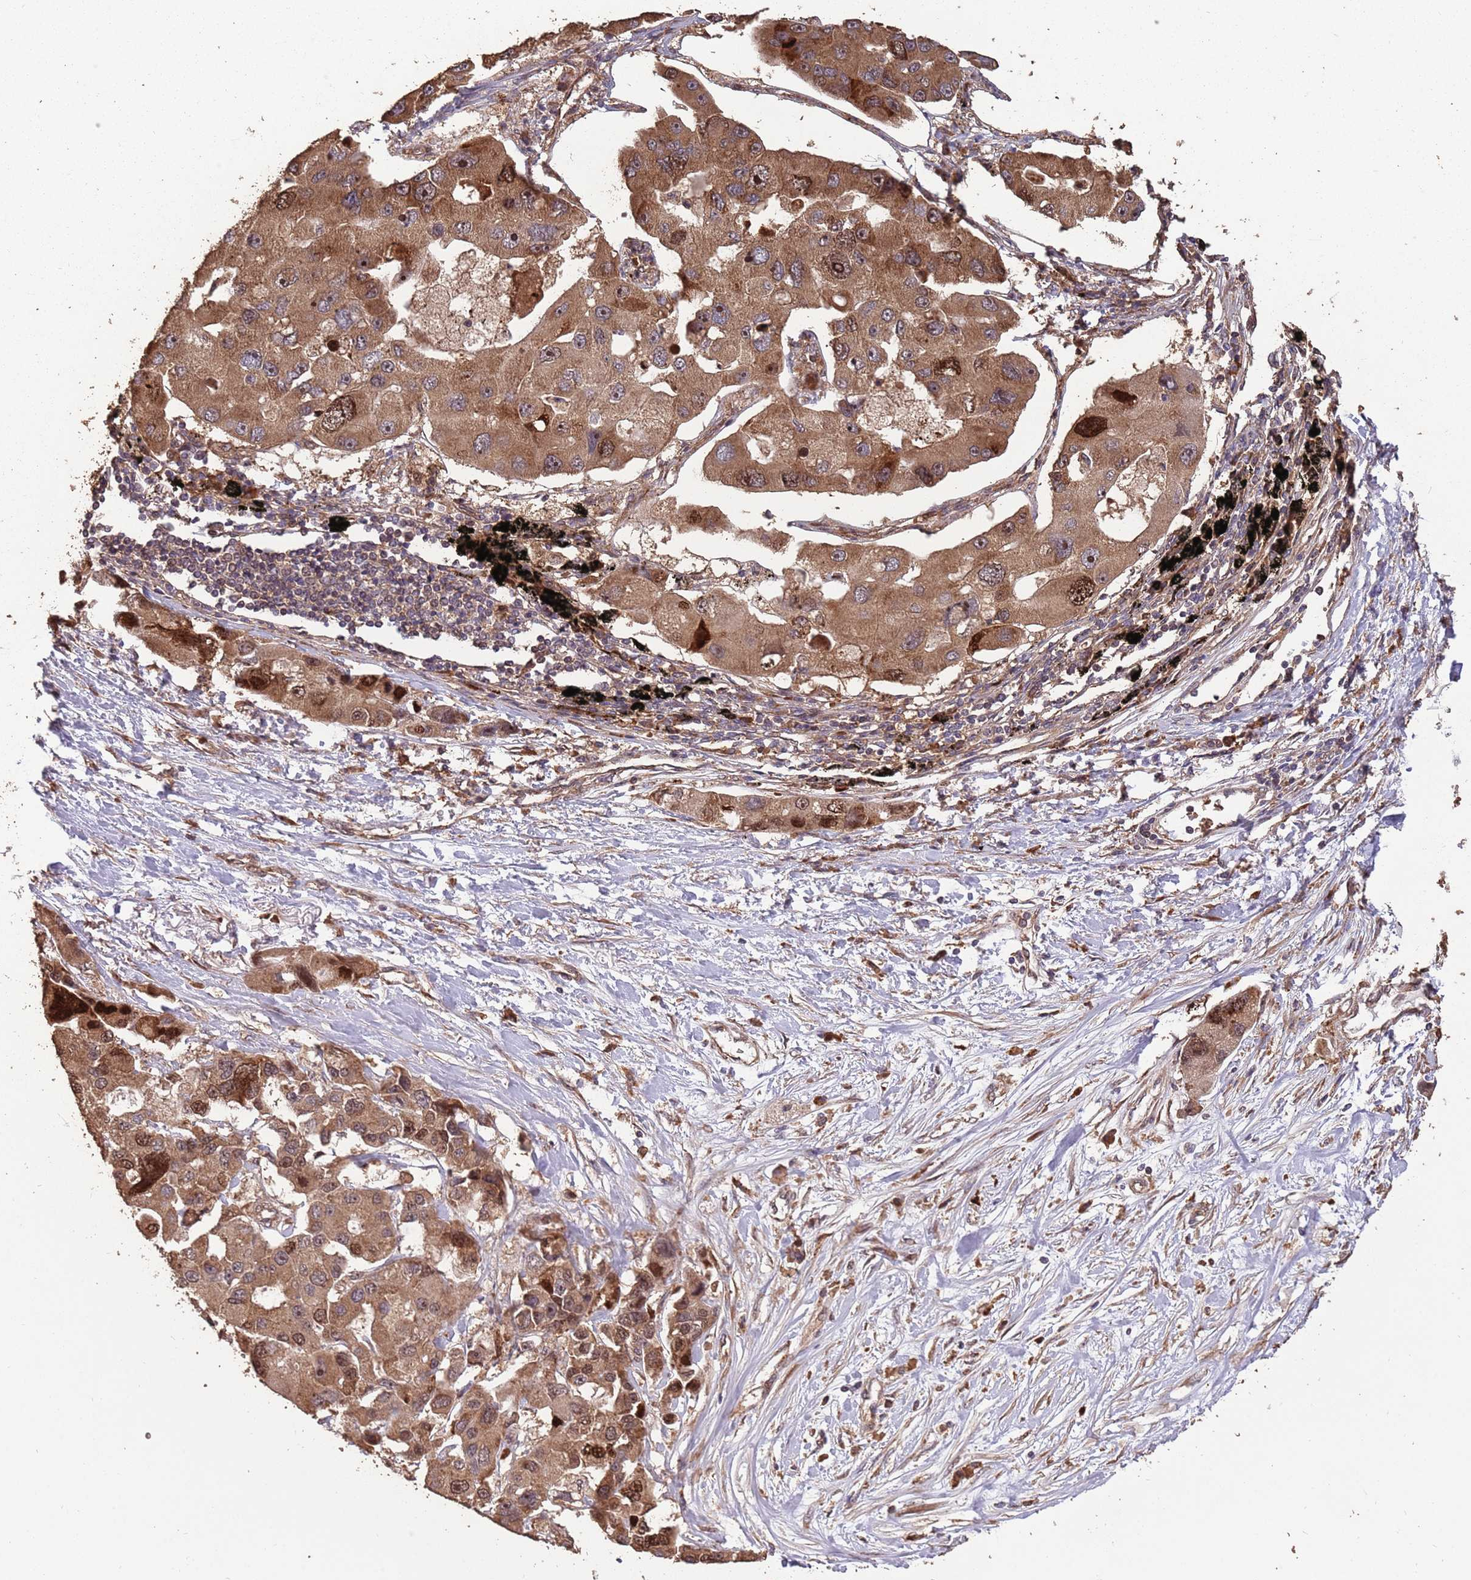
{"staining": {"intensity": "moderate", "quantity": ">75%", "location": "cytoplasmic/membranous,nuclear"}, "tissue": "lung cancer", "cell_type": "Tumor cells", "image_type": "cancer", "snomed": [{"axis": "morphology", "description": "Adenocarcinoma, NOS"}, {"axis": "topography", "description": "Lung"}], "caption": "A brown stain shows moderate cytoplasmic/membranous and nuclear expression of a protein in human lung cancer tumor cells.", "gene": "ZNF428", "patient": {"sex": "female", "age": 54}}